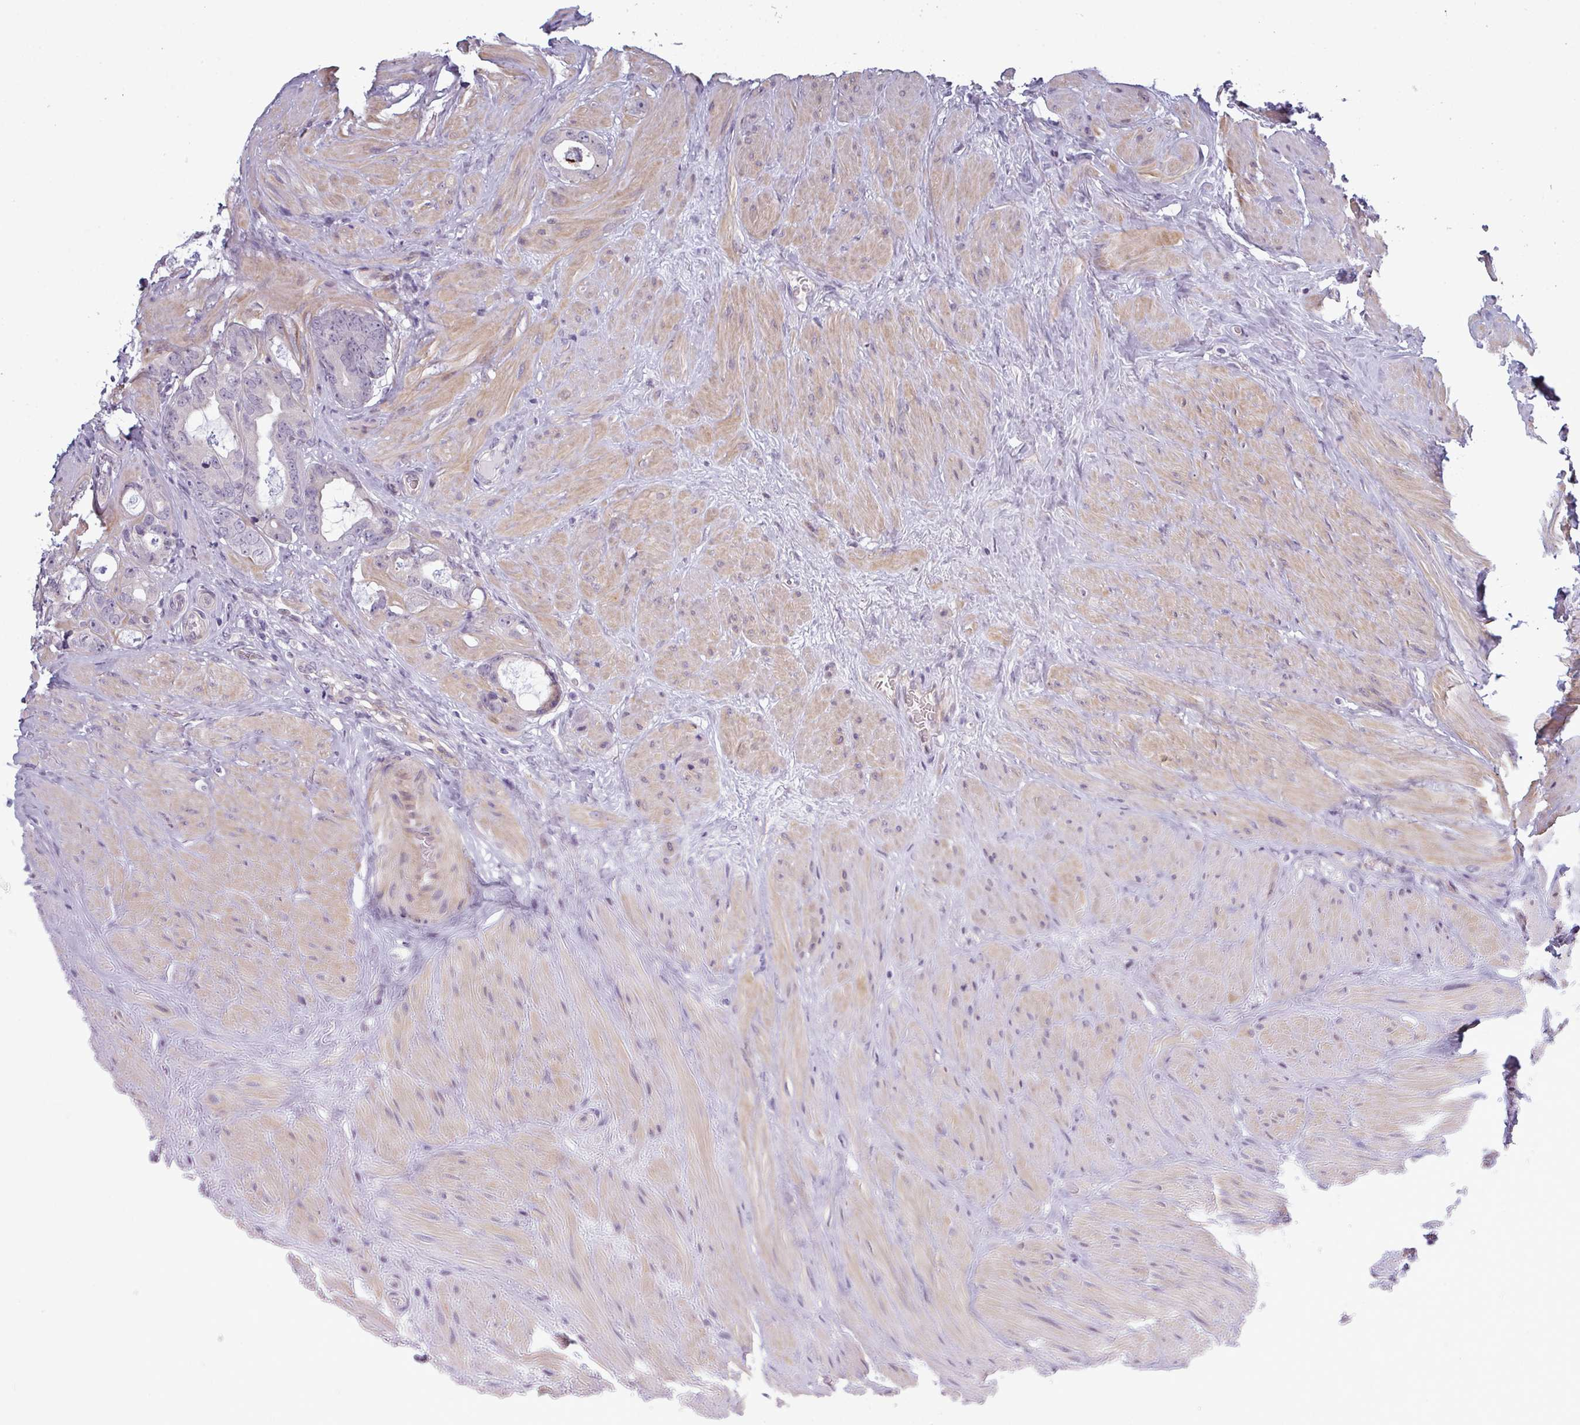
{"staining": {"intensity": "negative", "quantity": "none", "location": "none"}, "tissue": "prostate cancer", "cell_type": "Tumor cells", "image_type": "cancer", "snomed": [{"axis": "morphology", "description": "Adenocarcinoma, Low grade"}, {"axis": "topography", "description": "Prostate"}], "caption": "The histopathology image exhibits no significant positivity in tumor cells of prostate cancer (adenocarcinoma (low-grade)).", "gene": "PRAMEF12", "patient": {"sex": "male", "age": 71}}